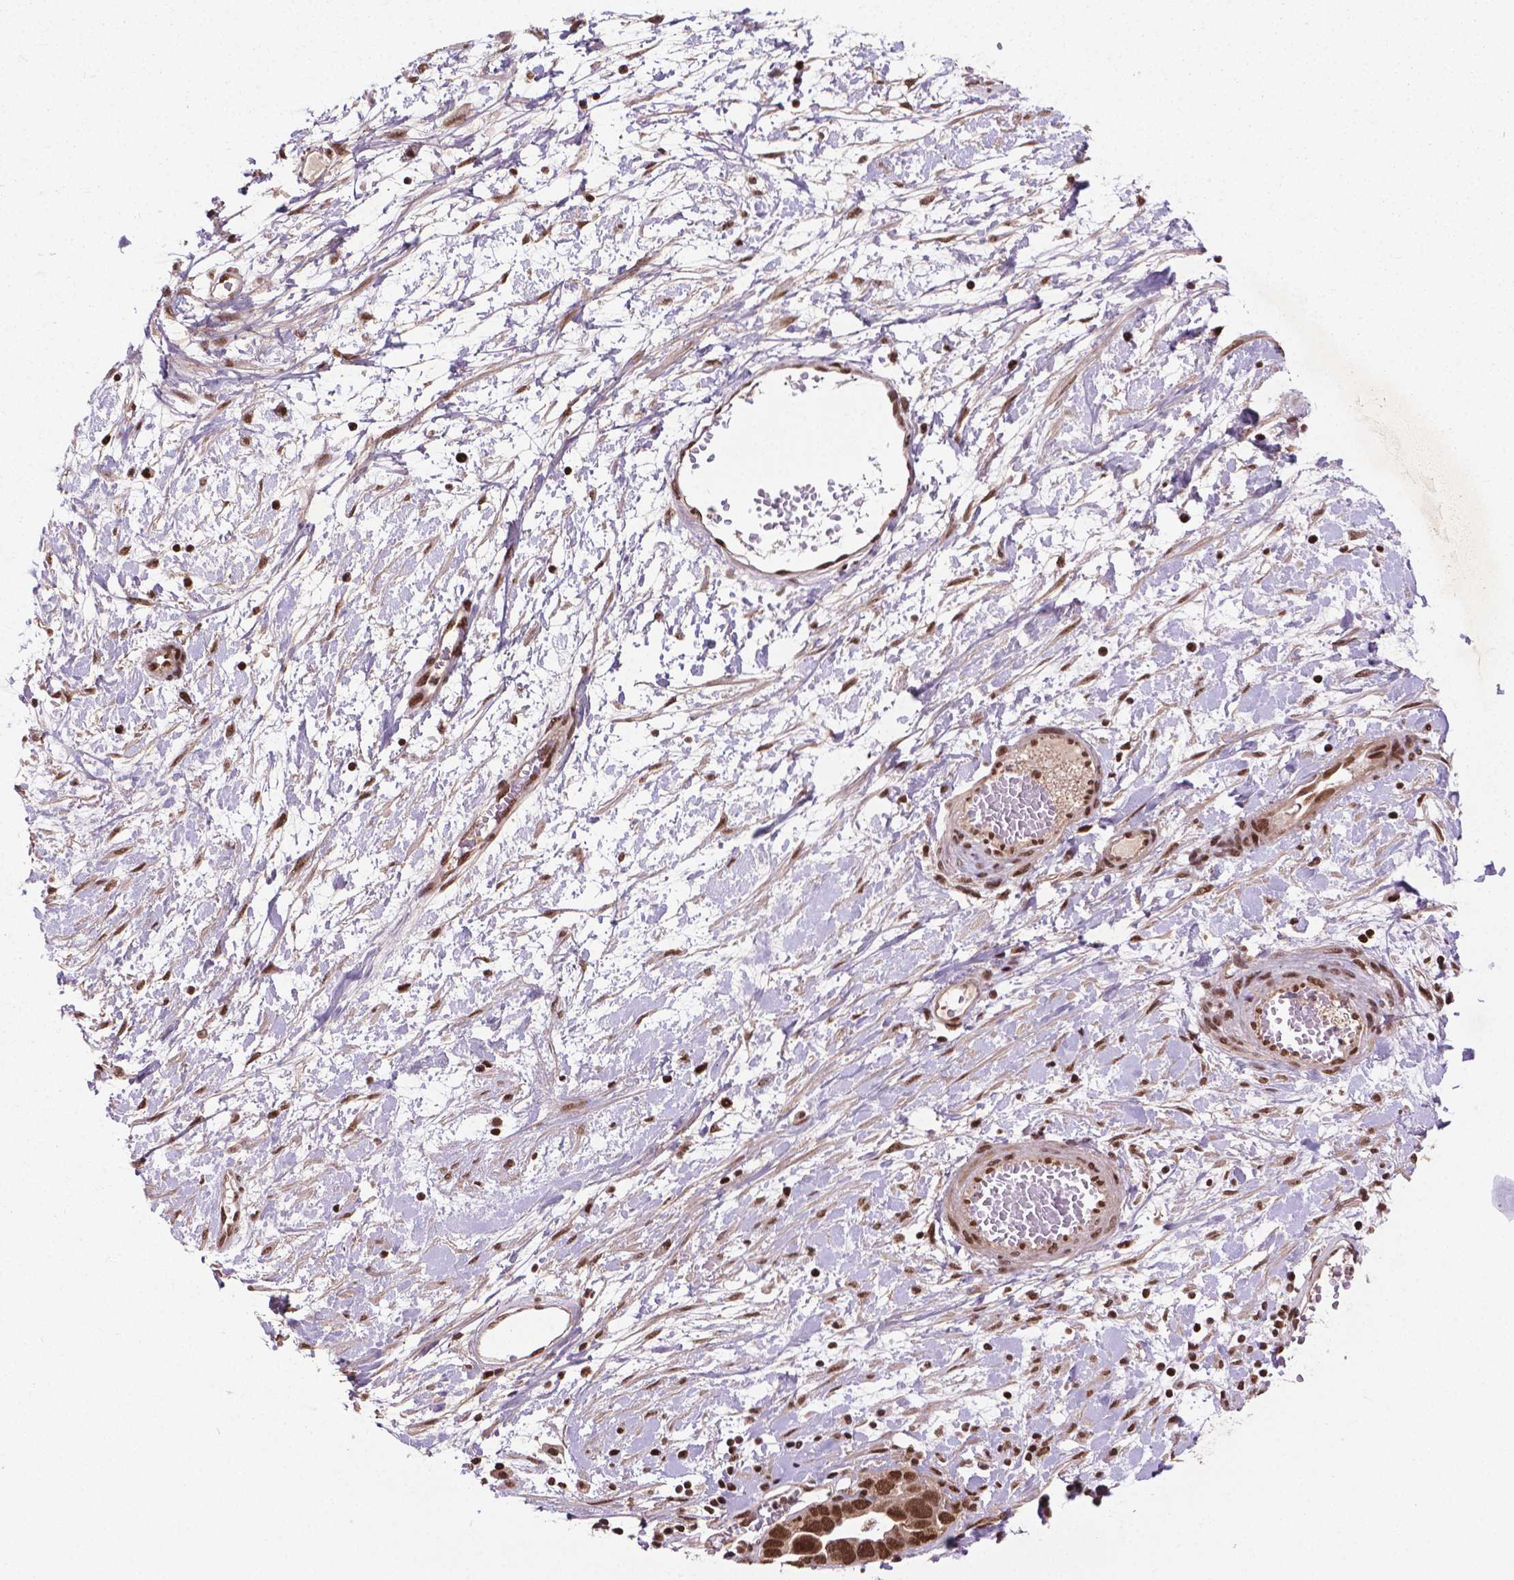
{"staining": {"intensity": "strong", "quantity": ">75%", "location": "nuclear"}, "tissue": "ovarian cancer", "cell_type": "Tumor cells", "image_type": "cancer", "snomed": [{"axis": "morphology", "description": "Cystadenocarcinoma, serous, NOS"}, {"axis": "topography", "description": "Ovary"}], "caption": "Brown immunohistochemical staining in human ovarian serous cystadenocarcinoma displays strong nuclear staining in approximately >75% of tumor cells.", "gene": "SIRT6", "patient": {"sex": "female", "age": 54}}